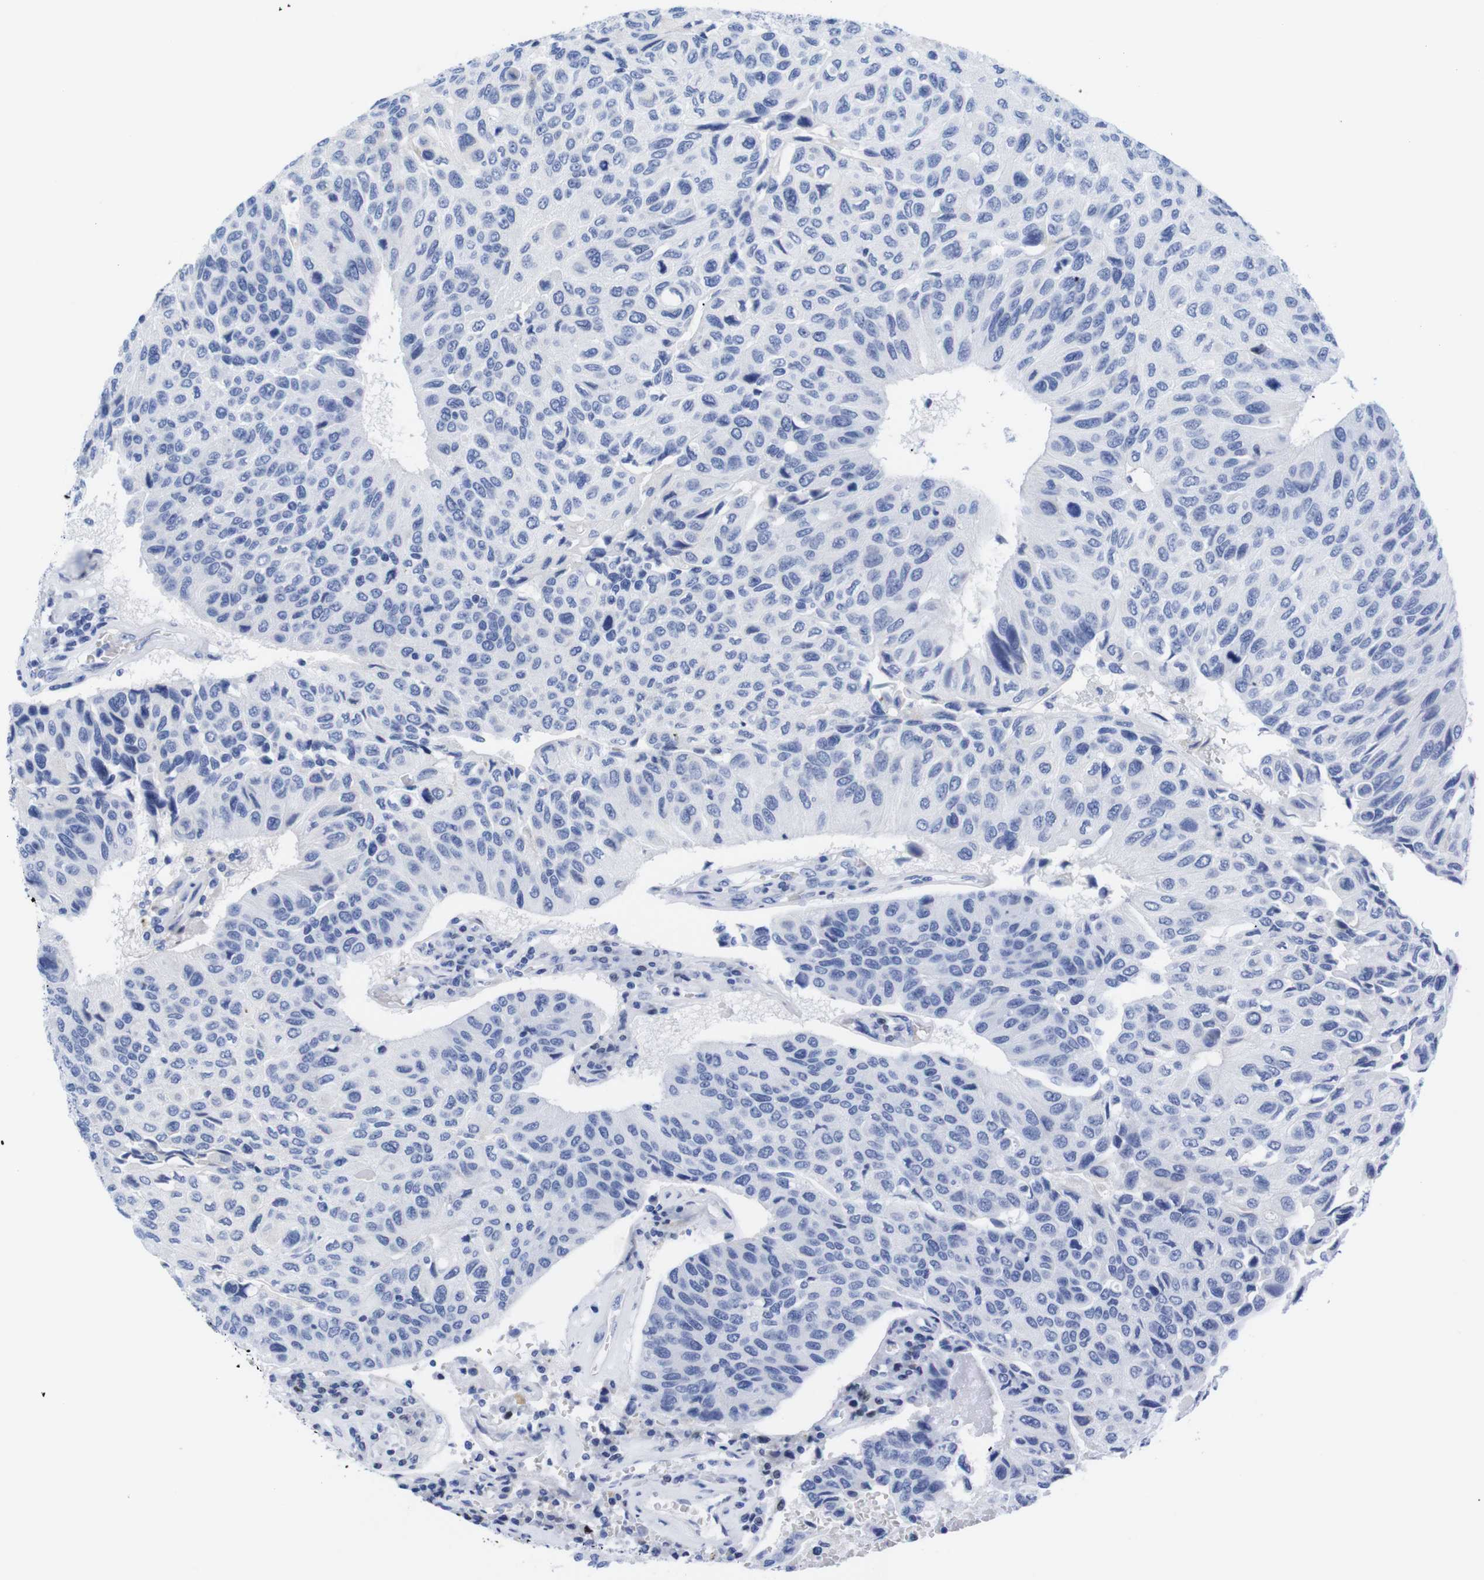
{"staining": {"intensity": "negative", "quantity": "none", "location": "none"}, "tissue": "urothelial cancer", "cell_type": "Tumor cells", "image_type": "cancer", "snomed": [{"axis": "morphology", "description": "Urothelial carcinoma, High grade"}, {"axis": "topography", "description": "Urinary bladder"}], "caption": "High magnification brightfield microscopy of urothelial cancer stained with DAB (brown) and counterstained with hematoxylin (blue): tumor cells show no significant positivity. (Stains: DAB immunohistochemistry (IHC) with hematoxylin counter stain, Microscopy: brightfield microscopy at high magnification).", "gene": "LRRC55", "patient": {"sex": "male", "age": 66}}